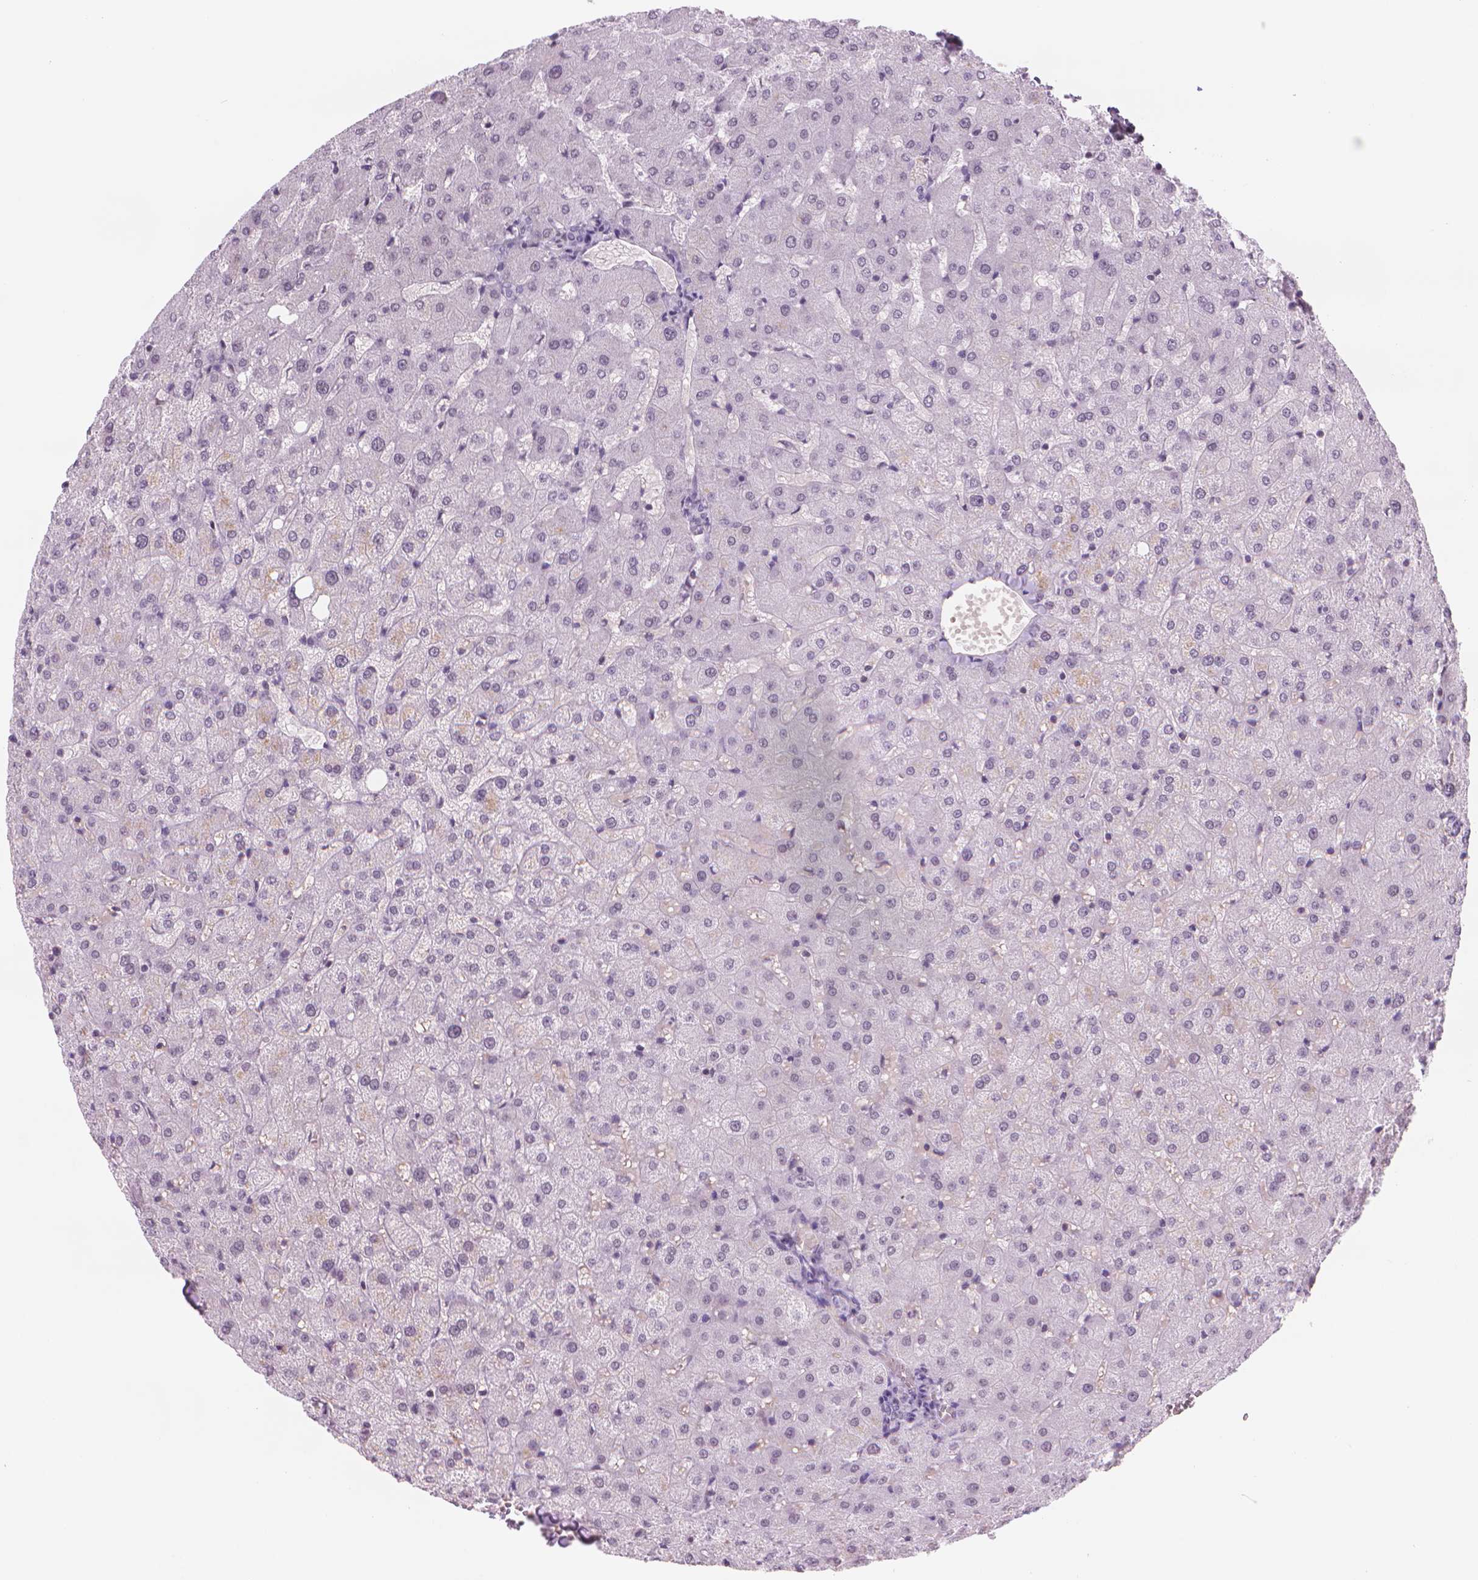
{"staining": {"intensity": "negative", "quantity": "none", "location": "none"}, "tissue": "liver", "cell_type": "Cholangiocytes", "image_type": "normal", "snomed": [{"axis": "morphology", "description": "Normal tissue, NOS"}, {"axis": "topography", "description": "Liver"}], "caption": "There is no significant staining in cholangiocytes of liver. (DAB (3,3'-diaminobenzidine) IHC, high magnification).", "gene": "POLR3D", "patient": {"sex": "female", "age": 50}}